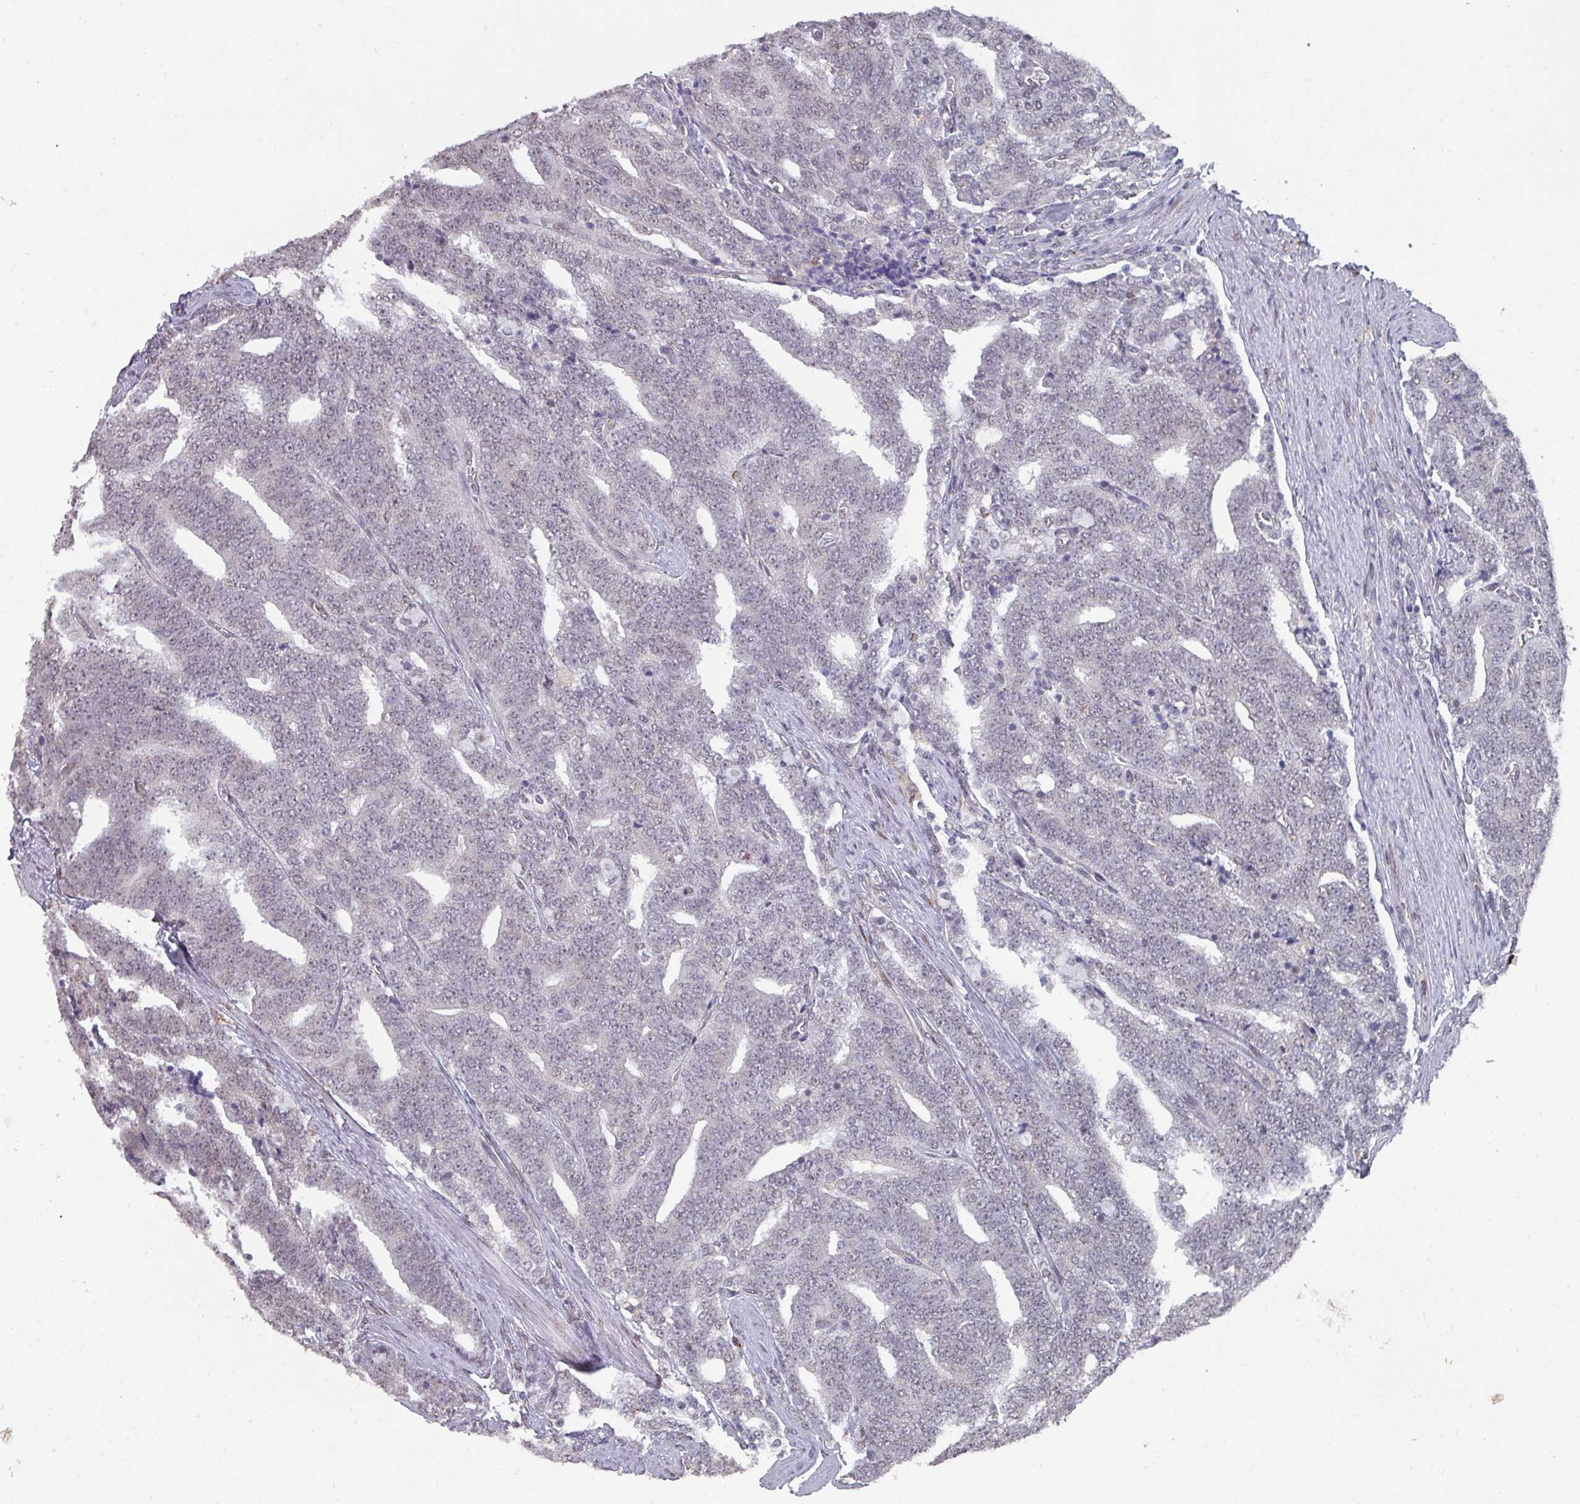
{"staining": {"intensity": "negative", "quantity": "none", "location": "none"}, "tissue": "prostate cancer", "cell_type": "Tumor cells", "image_type": "cancer", "snomed": [{"axis": "morphology", "description": "Adenocarcinoma, High grade"}, {"axis": "topography", "description": "Prostate and seminal vesicle, NOS"}], "caption": "IHC image of human prostate cancer stained for a protein (brown), which reveals no positivity in tumor cells.", "gene": "RASAL3", "patient": {"sex": "male", "age": 67}}